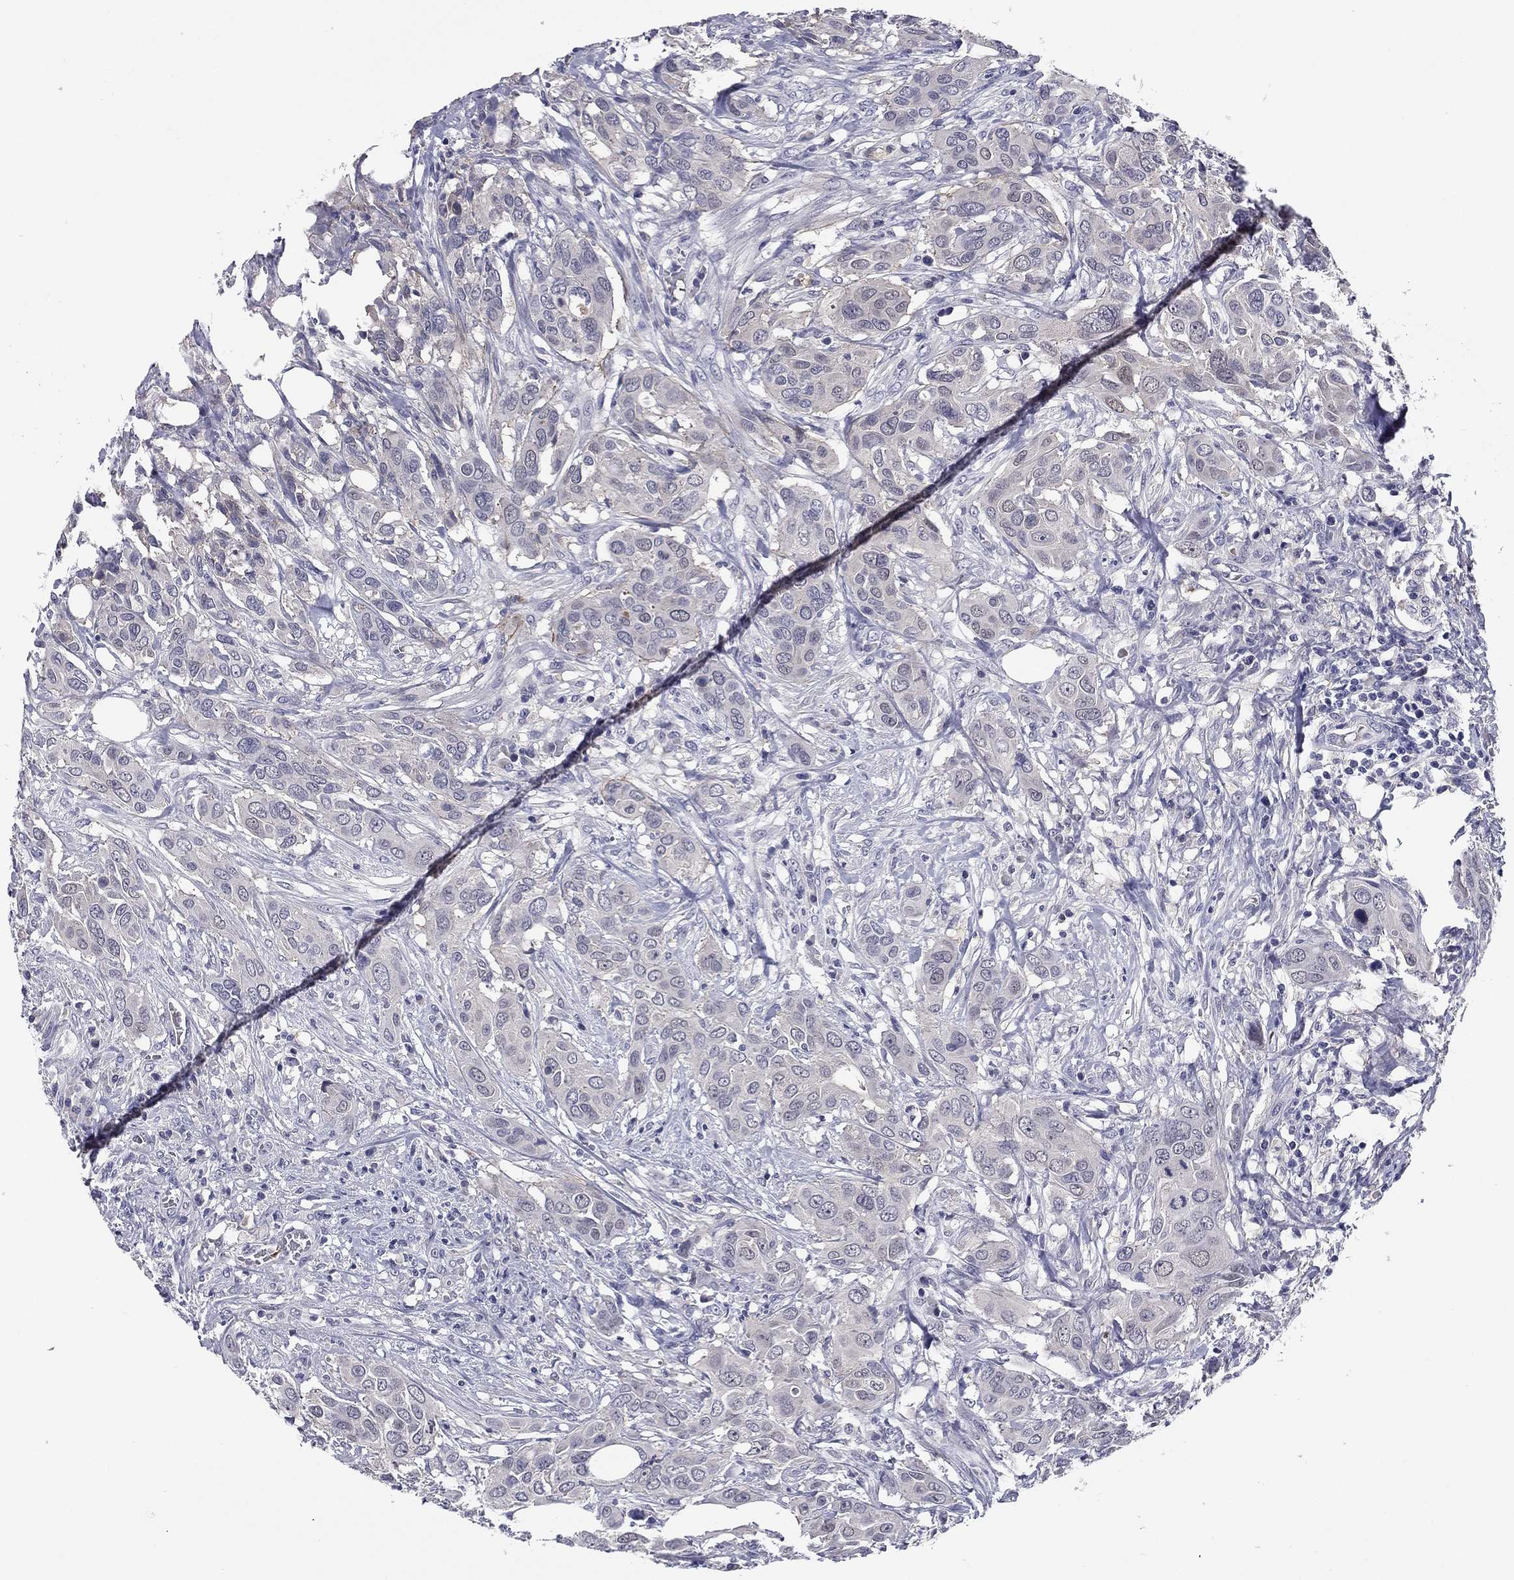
{"staining": {"intensity": "negative", "quantity": "none", "location": "none"}, "tissue": "urothelial cancer", "cell_type": "Tumor cells", "image_type": "cancer", "snomed": [{"axis": "morphology", "description": "Urothelial carcinoma, NOS"}, {"axis": "morphology", "description": "Urothelial carcinoma, High grade"}, {"axis": "topography", "description": "Urinary bladder"}], "caption": "Tumor cells are negative for brown protein staining in urothelial cancer. The staining was performed using DAB (3,3'-diaminobenzidine) to visualize the protein expression in brown, while the nuclei were stained in blue with hematoxylin (Magnification: 20x).", "gene": "REXO5", "patient": {"sex": "male", "age": 63}}